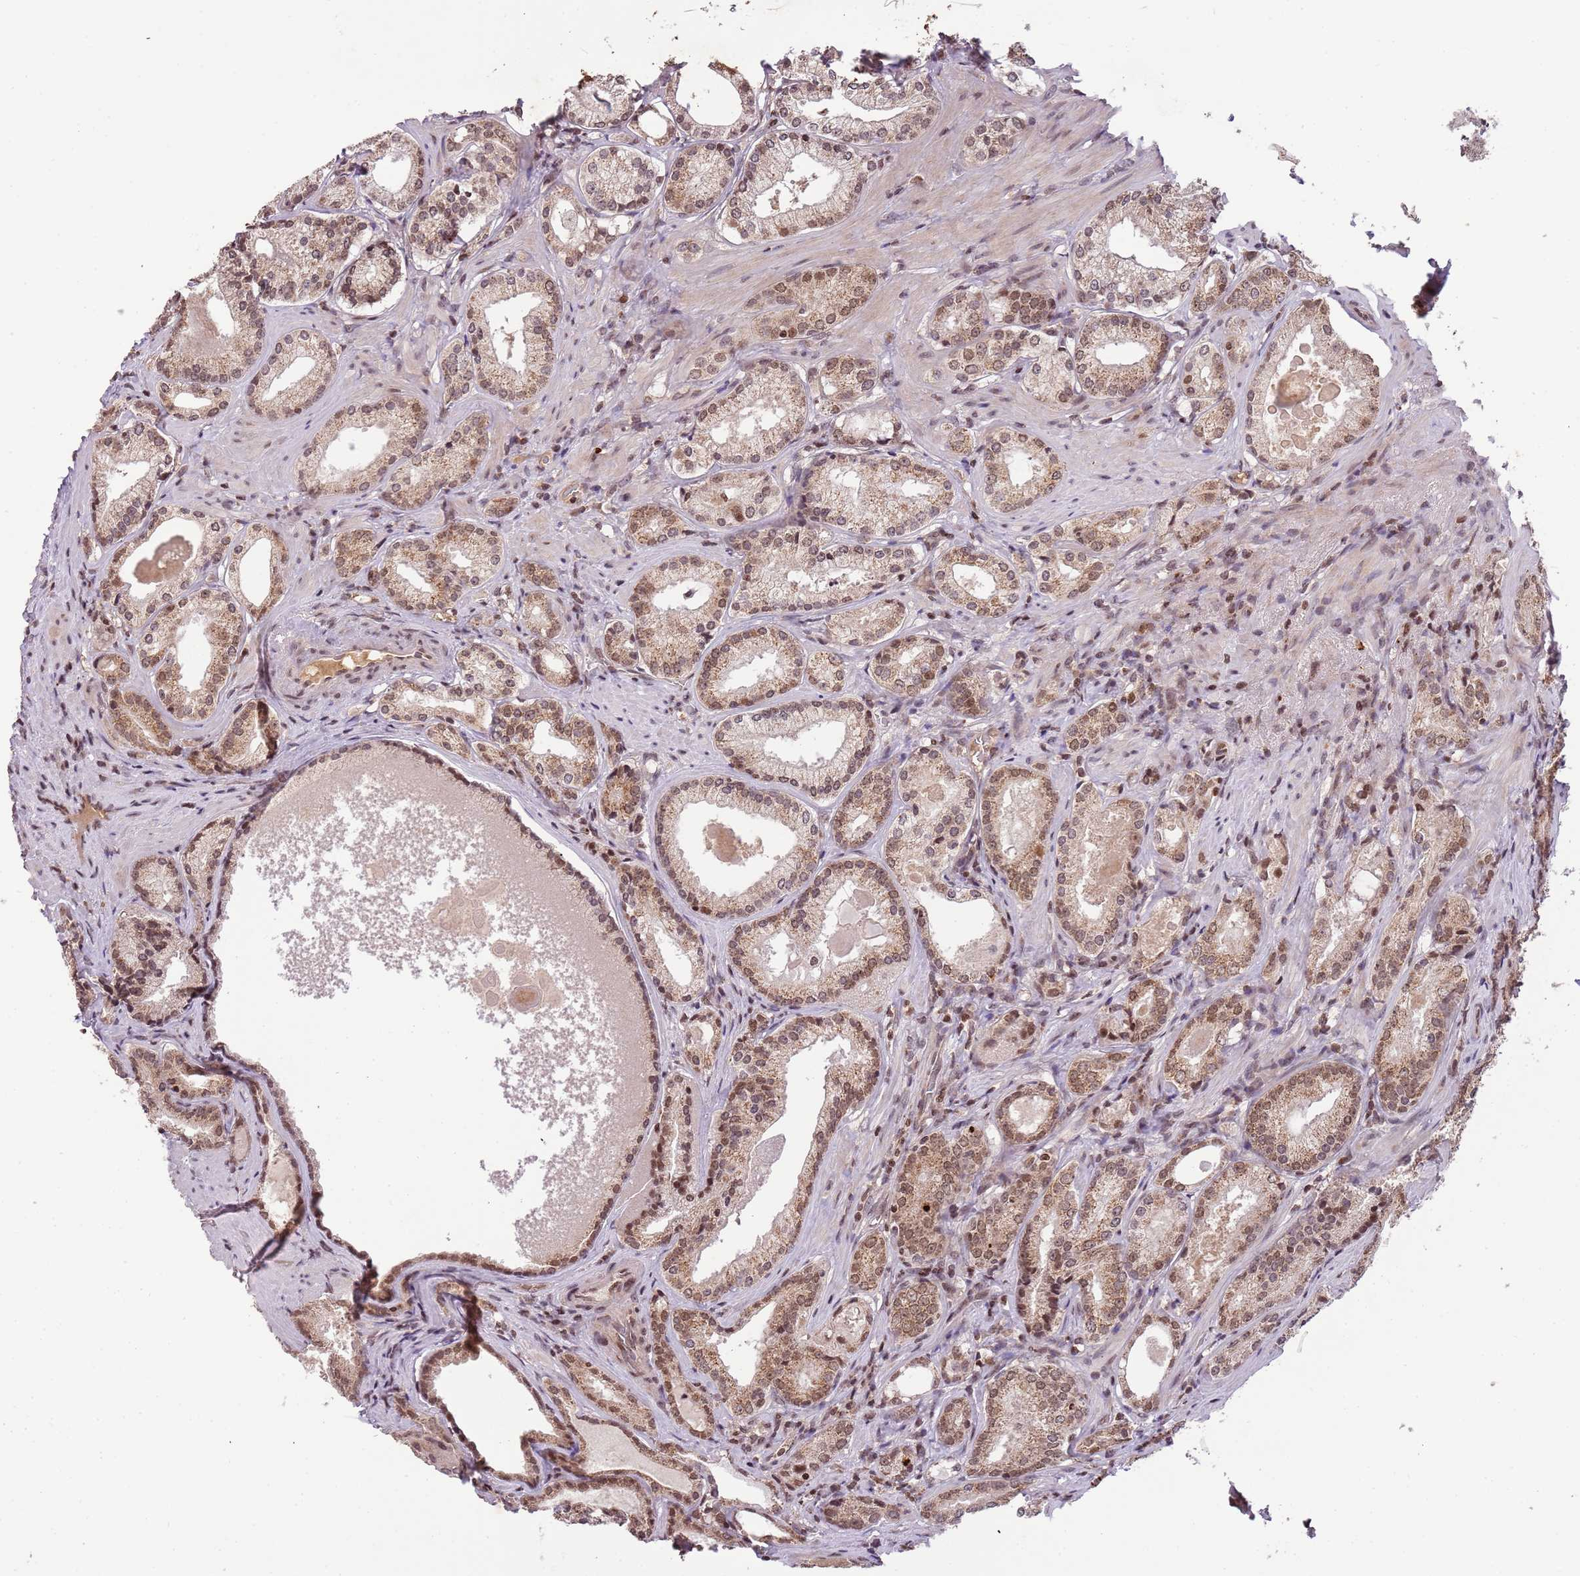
{"staining": {"intensity": "moderate", "quantity": ">75%", "location": "cytoplasmic/membranous,nuclear"}, "tissue": "prostate cancer", "cell_type": "Tumor cells", "image_type": "cancer", "snomed": [{"axis": "morphology", "description": "Adenocarcinoma, Low grade"}, {"axis": "topography", "description": "Prostate"}], "caption": "Immunohistochemical staining of prostate adenocarcinoma (low-grade) demonstrates moderate cytoplasmic/membranous and nuclear protein expression in about >75% of tumor cells. (IHC, brightfield microscopy, high magnification).", "gene": "SAMSN1", "patient": {"sex": "male", "age": 57}}